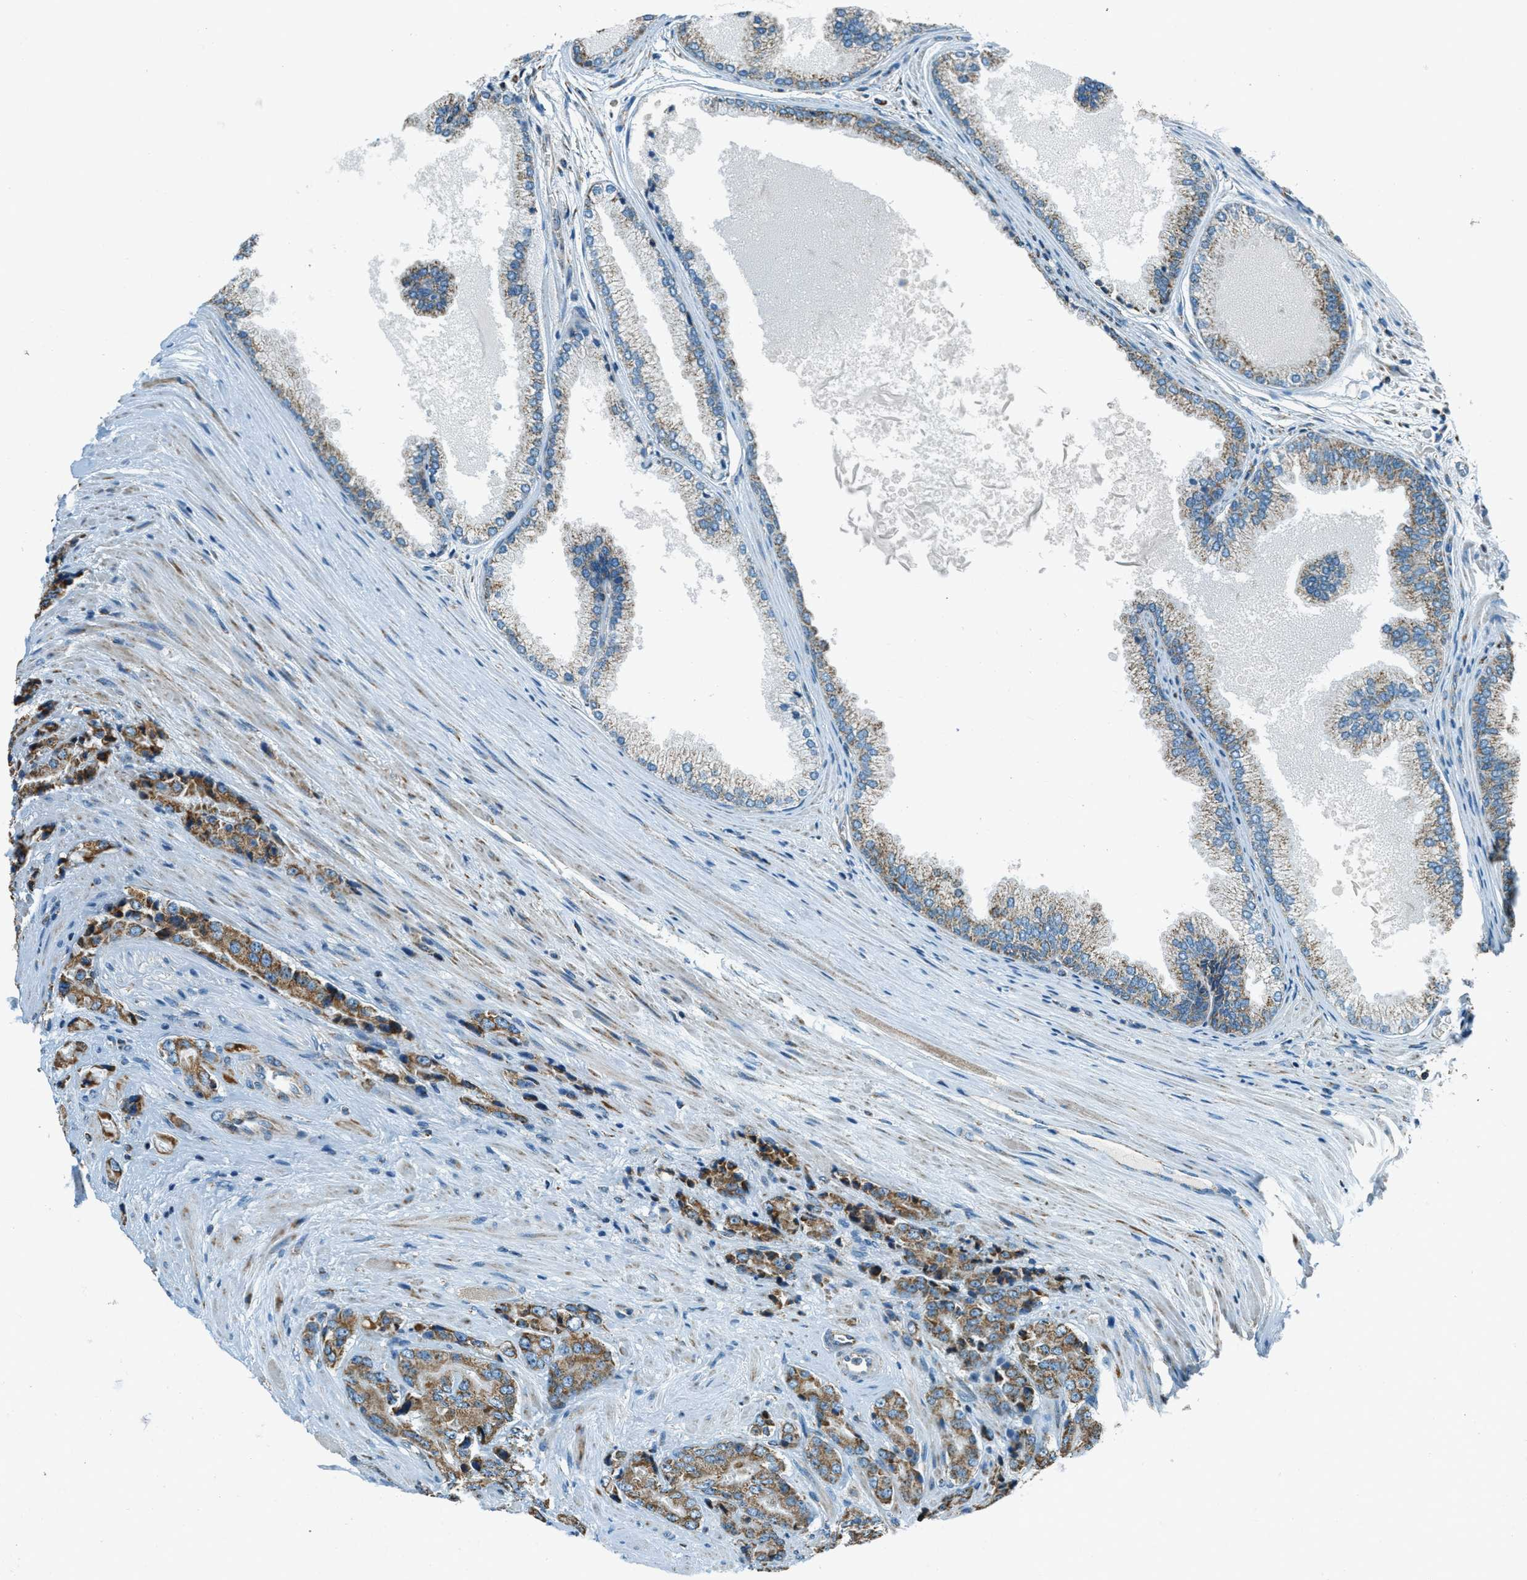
{"staining": {"intensity": "moderate", "quantity": ">75%", "location": "cytoplasmic/membranous"}, "tissue": "prostate cancer", "cell_type": "Tumor cells", "image_type": "cancer", "snomed": [{"axis": "morphology", "description": "Adenocarcinoma, High grade"}, {"axis": "topography", "description": "Prostate"}], "caption": "There is medium levels of moderate cytoplasmic/membranous staining in tumor cells of prostate high-grade adenocarcinoma, as demonstrated by immunohistochemical staining (brown color).", "gene": "CHST15", "patient": {"sex": "male", "age": 71}}